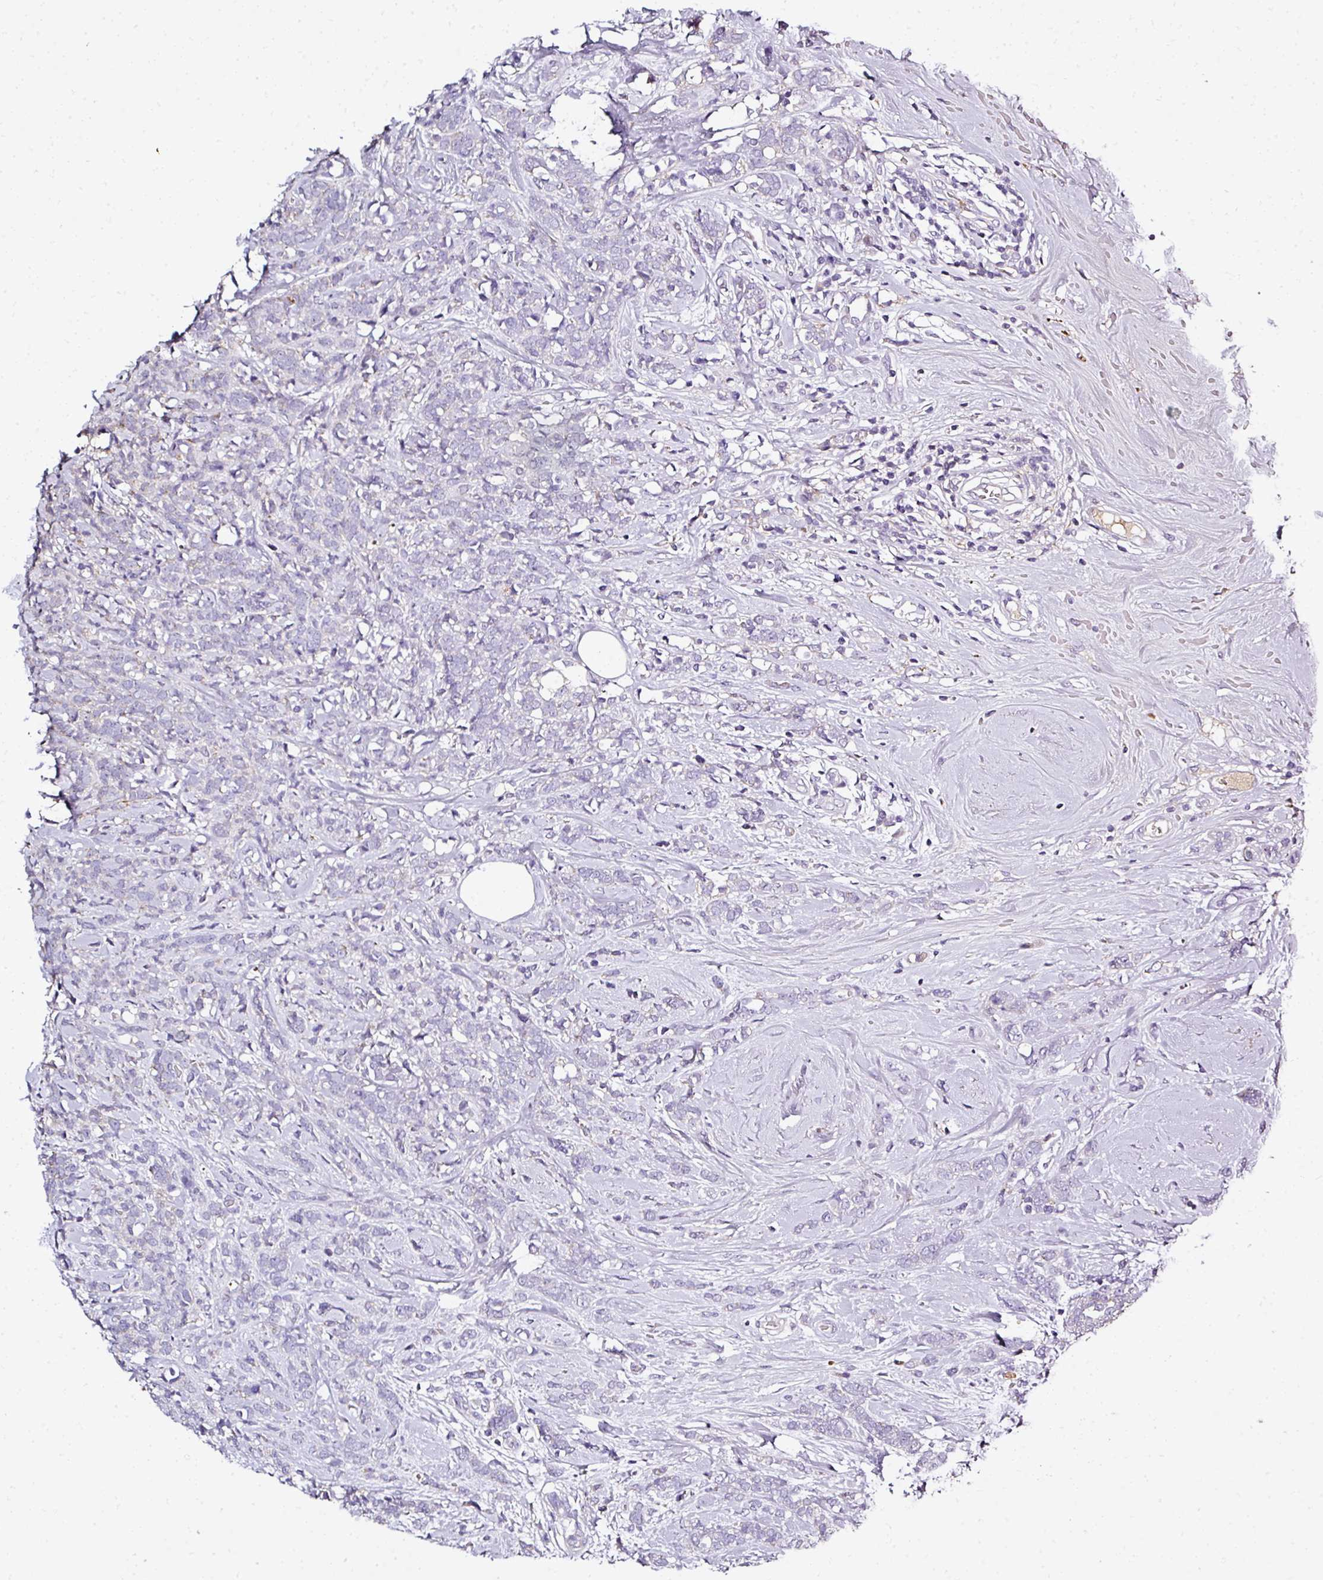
{"staining": {"intensity": "negative", "quantity": "none", "location": "none"}, "tissue": "breast cancer", "cell_type": "Tumor cells", "image_type": "cancer", "snomed": [{"axis": "morphology", "description": "Lobular carcinoma"}, {"axis": "topography", "description": "Breast"}], "caption": "This is a histopathology image of immunohistochemistry staining of lobular carcinoma (breast), which shows no expression in tumor cells.", "gene": "CAB39L", "patient": {"sex": "female", "age": 58}}